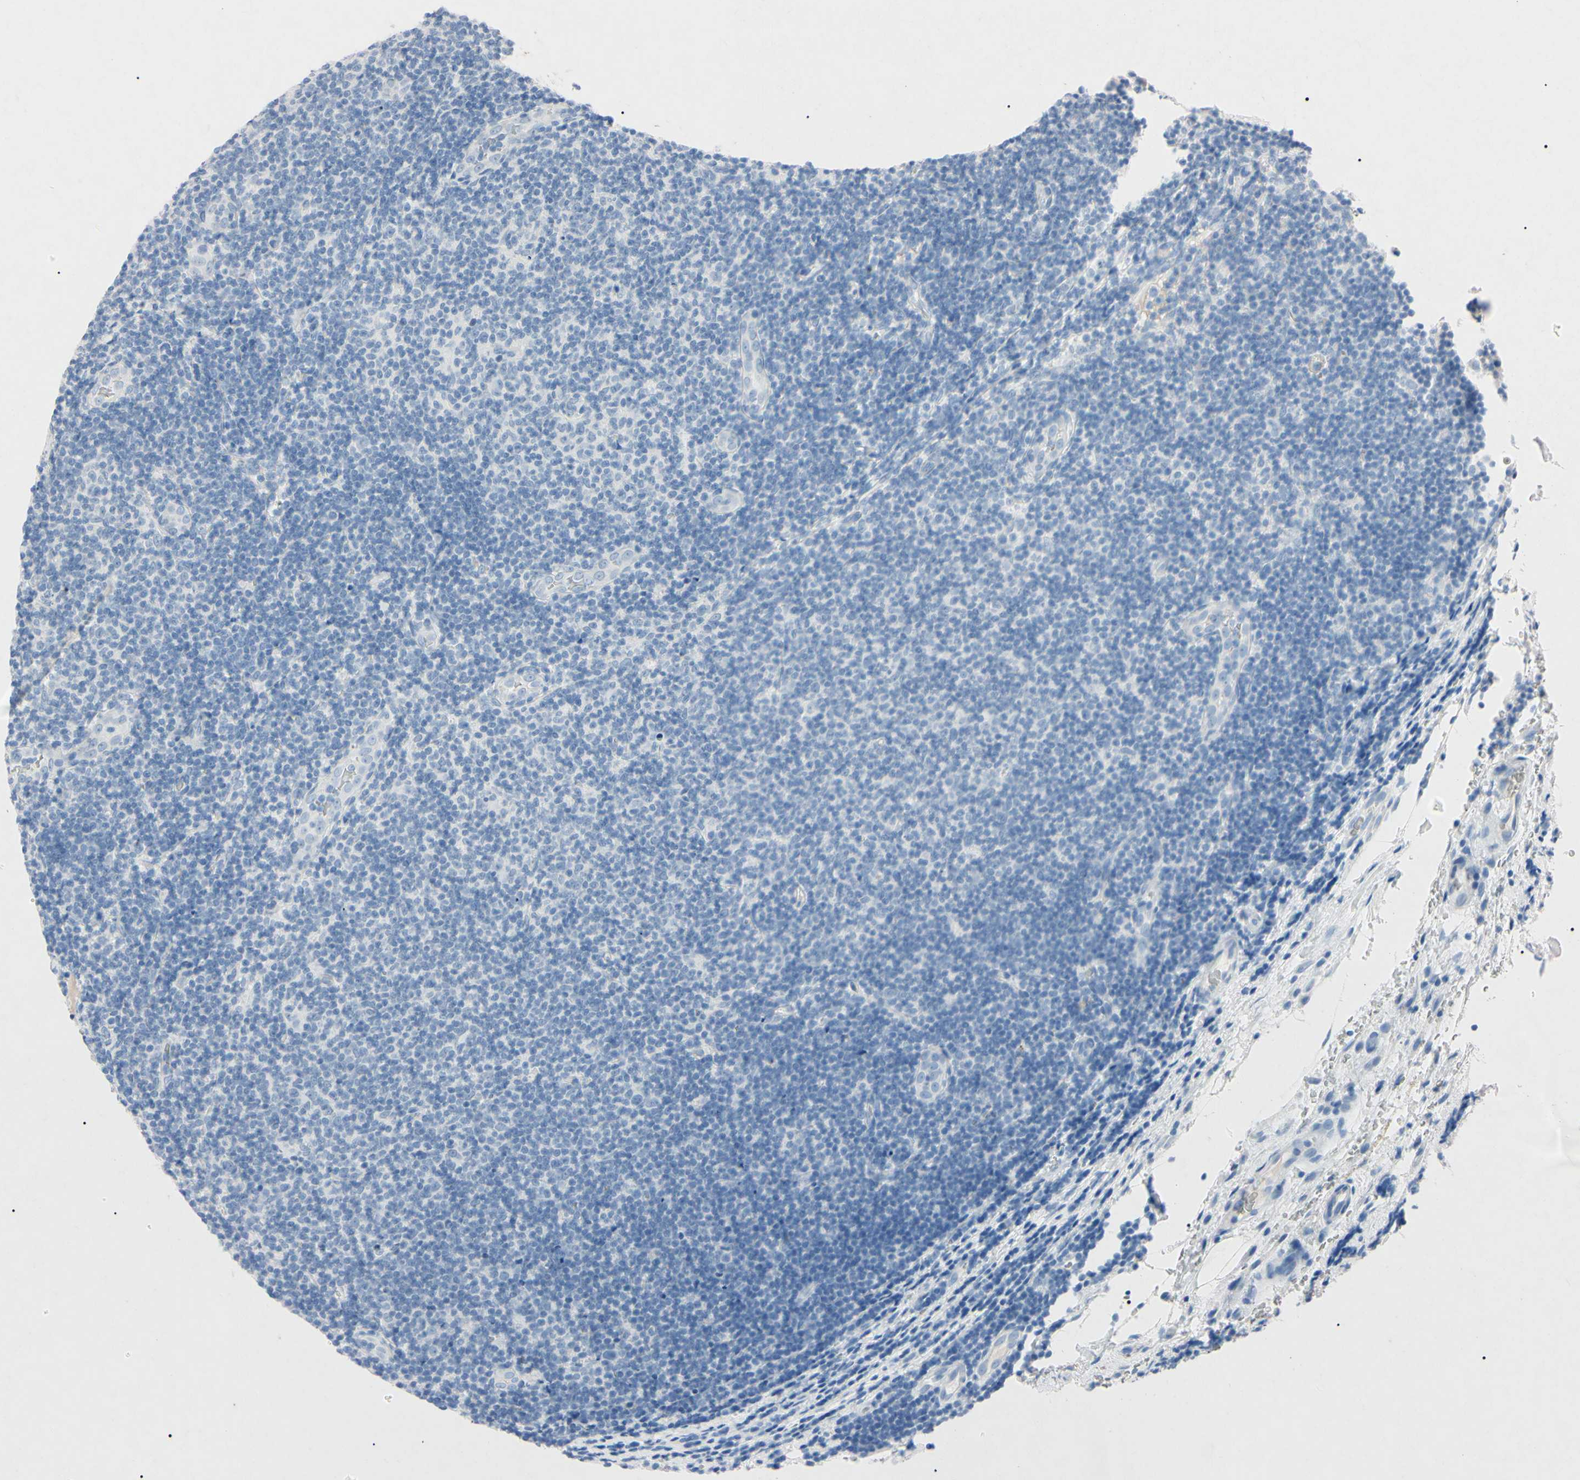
{"staining": {"intensity": "negative", "quantity": "none", "location": "none"}, "tissue": "lymphoma", "cell_type": "Tumor cells", "image_type": "cancer", "snomed": [{"axis": "morphology", "description": "Malignant lymphoma, non-Hodgkin's type, Low grade"}, {"axis": "topography", "description": "Lymph node"}], "caption": "Human lymphoma stained for a protein using immunohistochemistry displays no staining in tumor cells.", "gene": "ELN", "patient": {"sex": "male", "age": 83}}